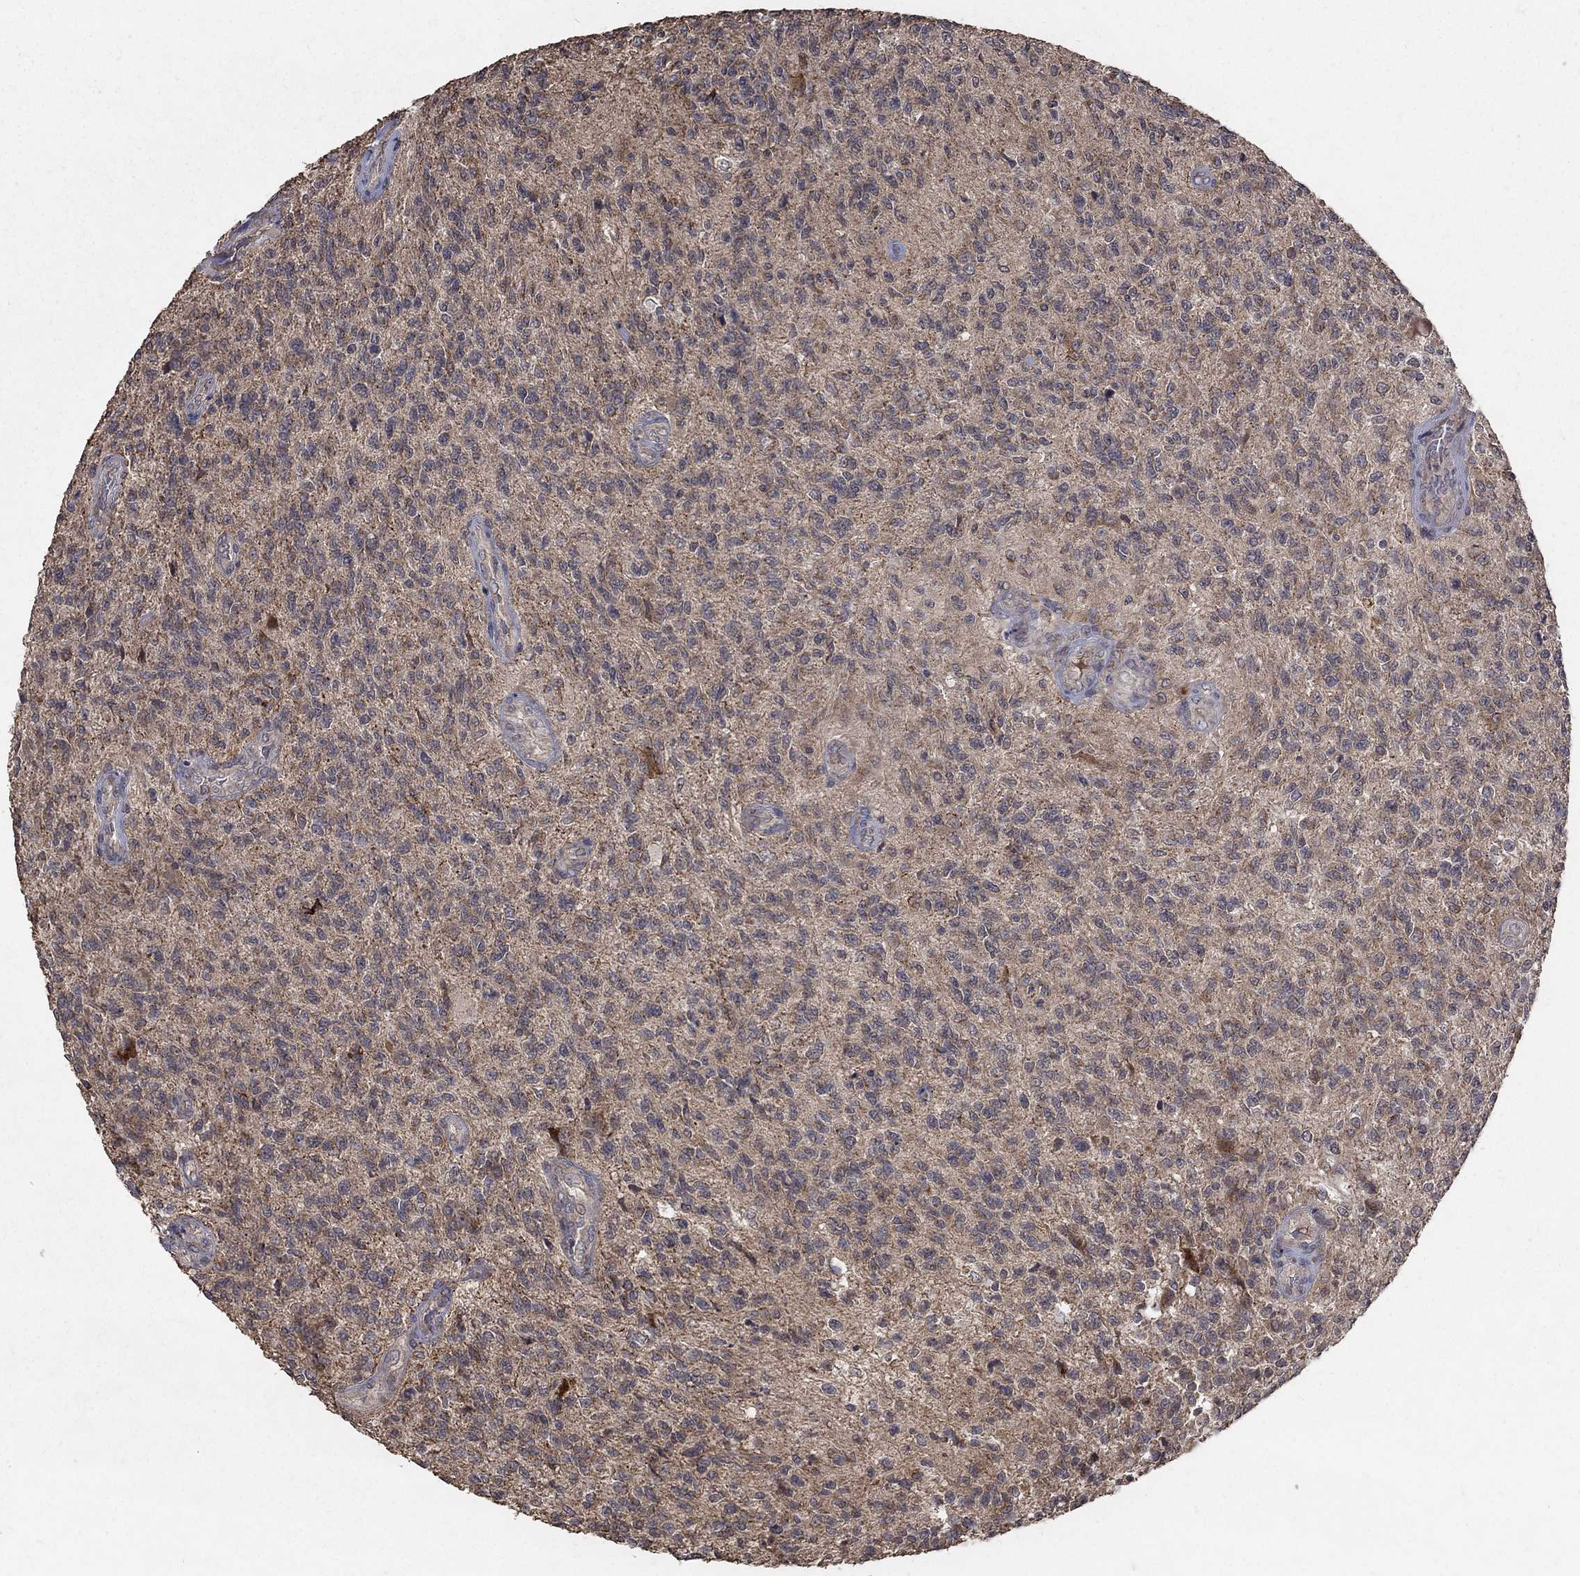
{"staining": {"intensity": "strong", "quantity": "<25%", "location": "cytoplasmic/membranous"}, "tissue": "glioma", "cell_type": "Tumor cells", "image_type": "cancer", "snomed": [{"axis": "morphology", "description": "Glioma, malignant, High grade"}, {"axis": "topography", "description": "Brain"}], "caption": "High-power microscopy captured an IHC micrograph of glioma, revealing strong cytoplasmic/membranous positivity in about <25% of tumor cells.", "gene": "C17orf75", "patient": {"sex": "male", "age": 56}}